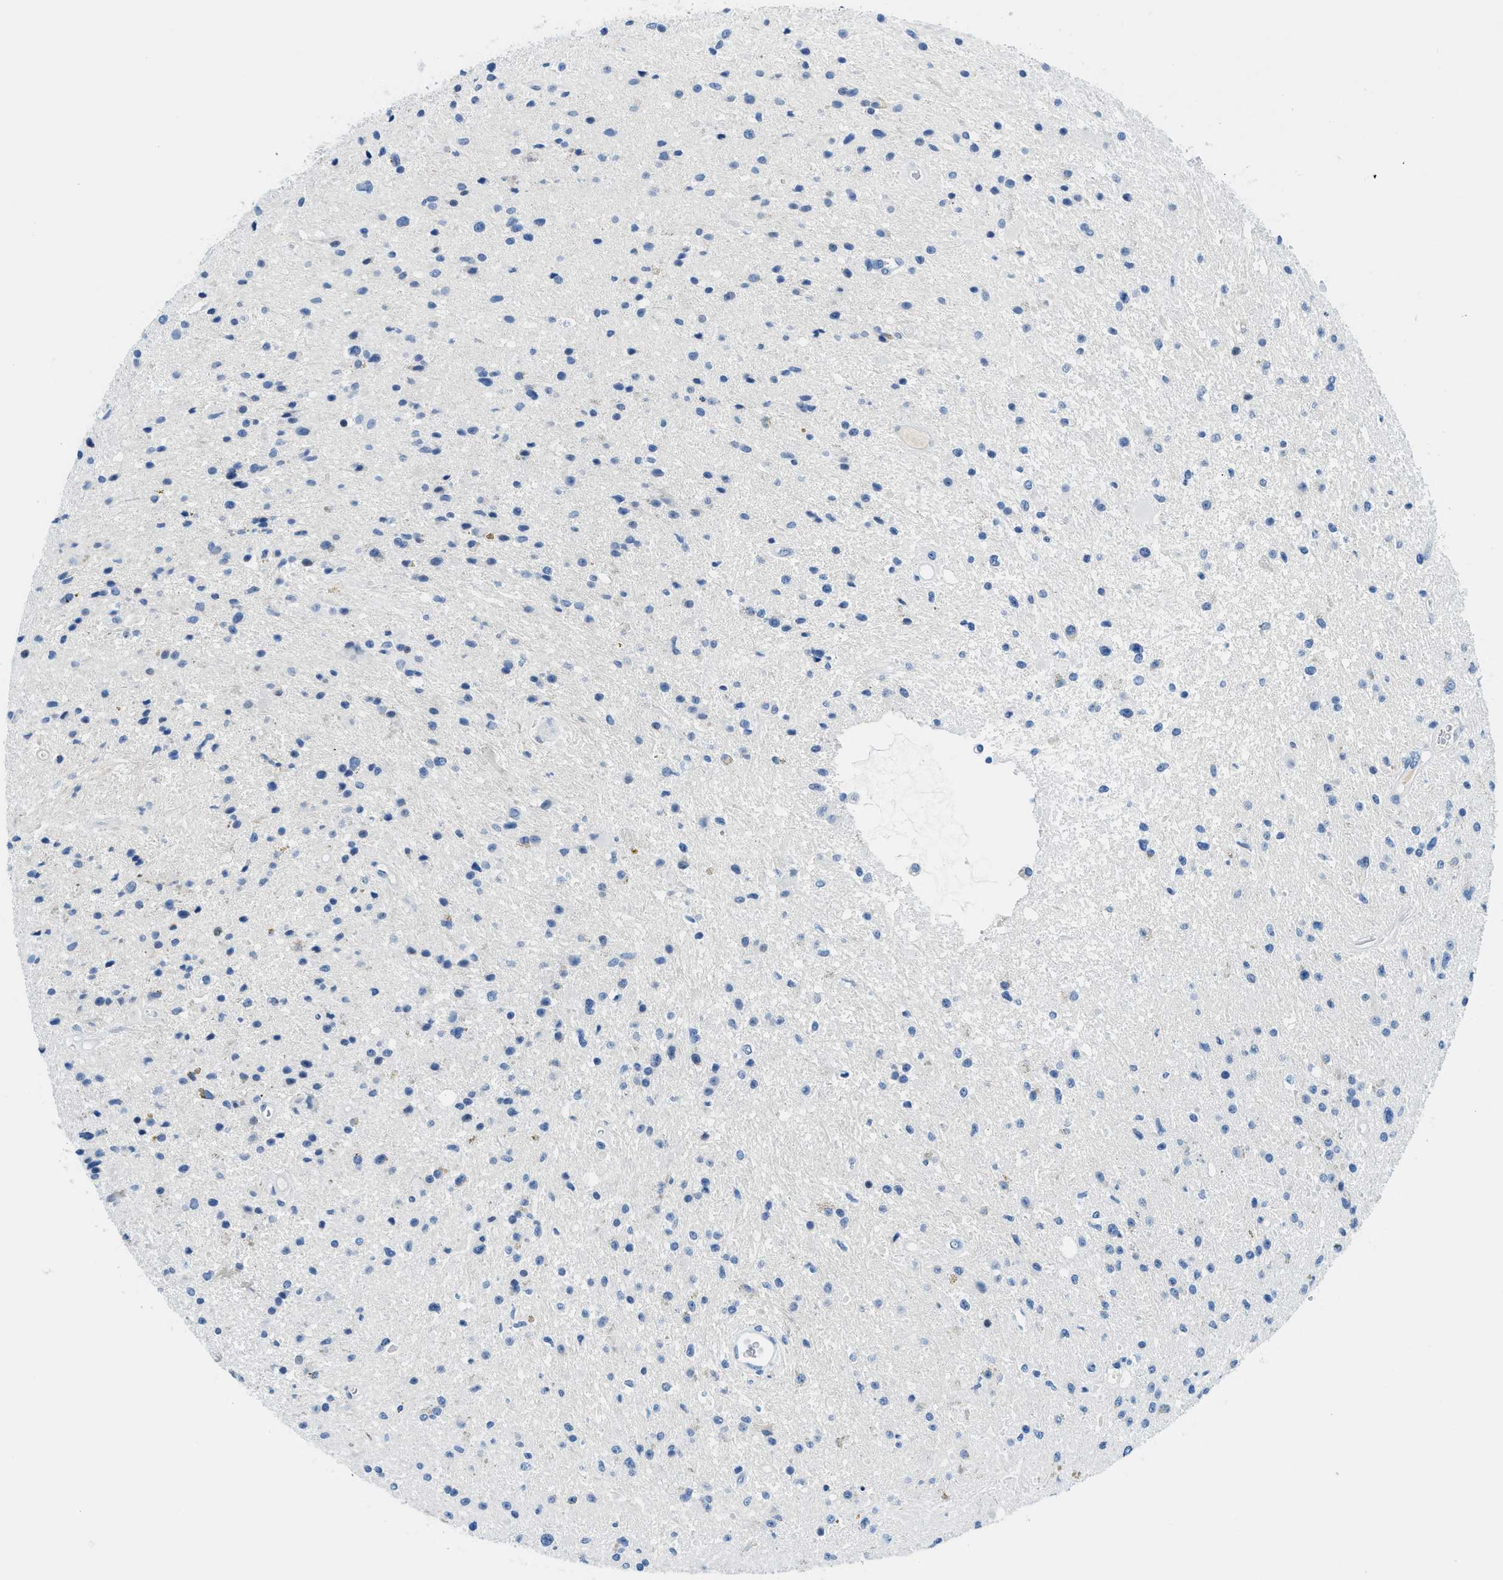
{"staining": {"intensity": "negative", "quantity": "none", "location": "none"}, "tissue": "glioma", "cell_type": "Tumor cells", "image_type": "cancer", "snomed": [{"axis": "morphology", "description": "Glioma, malignant, High grade"}, {"axis": "topography", "description": "Brain"}], "caption": "Immunohistochemical staining of malignant glioma (high-grade) demonstrates no significant expression in tumor cells.", "gene": "MBL2", "patient": {"sex": "male", "age": 33}}